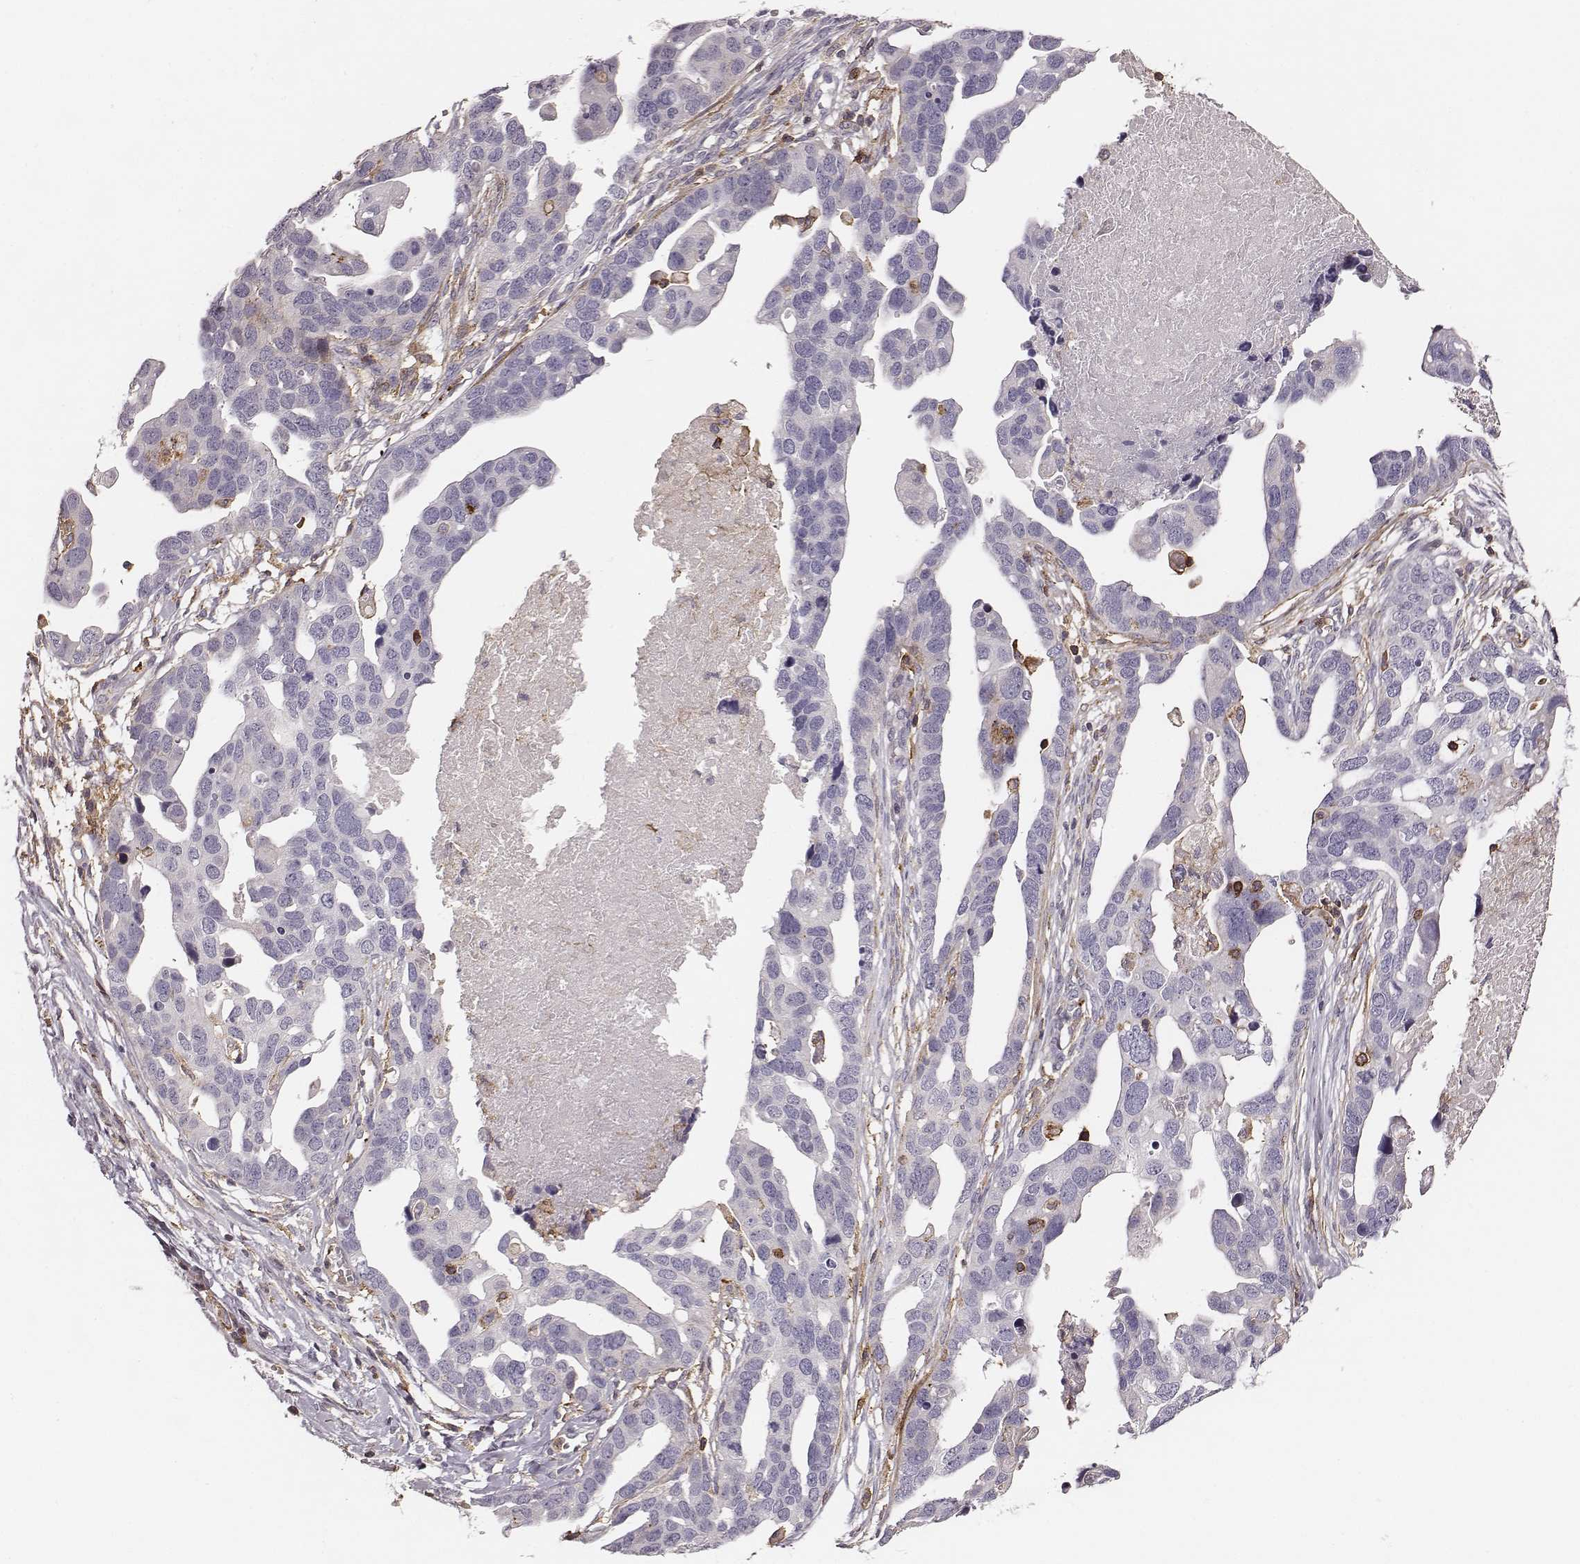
{"staining": {"intensity": "negative", "quantity": "none", "location": "none"}, "tissue": "ovarian cancer", "cell_type": "Tumor cells", "image_type": "cancer", "snomed": [{"axis": "morphology", "description": "Cystadenocarcinoma, serous, NOS"}, {"axis": "topography", "description": "Ovary"}], "caption": "There is no significant staining in tumor cells of serous cystadenocarcinoma (ovarian).", "gene": "ZYX", "patient": {"sex": "female", "age": 54}}